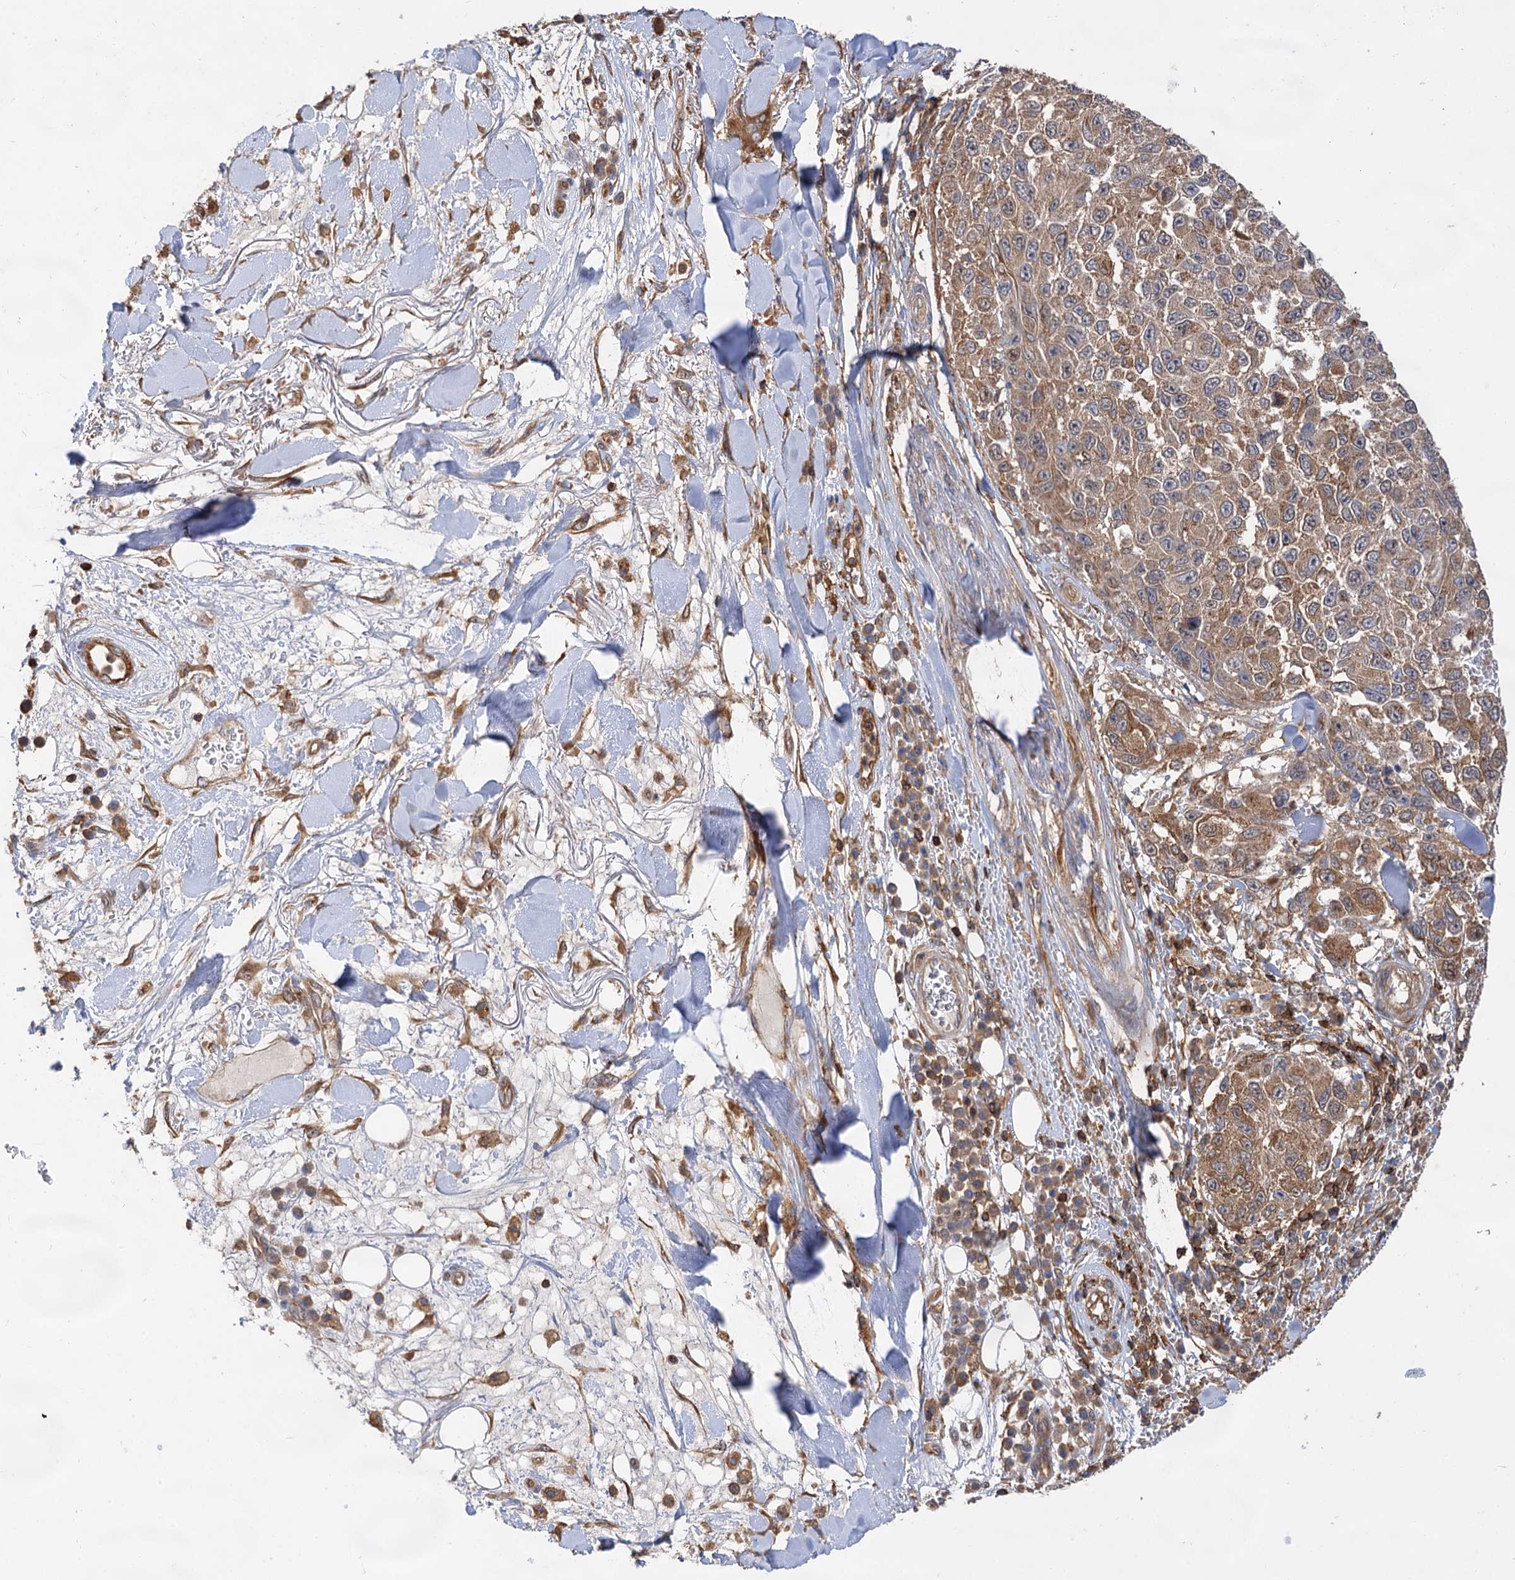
{"staining": {"intensity": "moderate", "quantity": ">75%", "location": "cytoplasmic/membranous"}, "tissue": "melanoma", "cell_type": "Tumor cells", "image_type": "cancer", "snomed": [{"axis": "morphology", "description": "Normal tissue, NOS"}, {"axis": "morphology", "description": "Malignant melanoma, NOS"}, {"axis": "topography", "description": "Skin"}], "caption": "Brown immunohistochemical staining in human melanoma shows moderate cytoplasmic/membranous expression in about >75% of tumor cells. (DAB IHC with brightfield microscopy, high magnification).", "gene": "PACS1", "patient": {"sex": "female", "age": 96}}